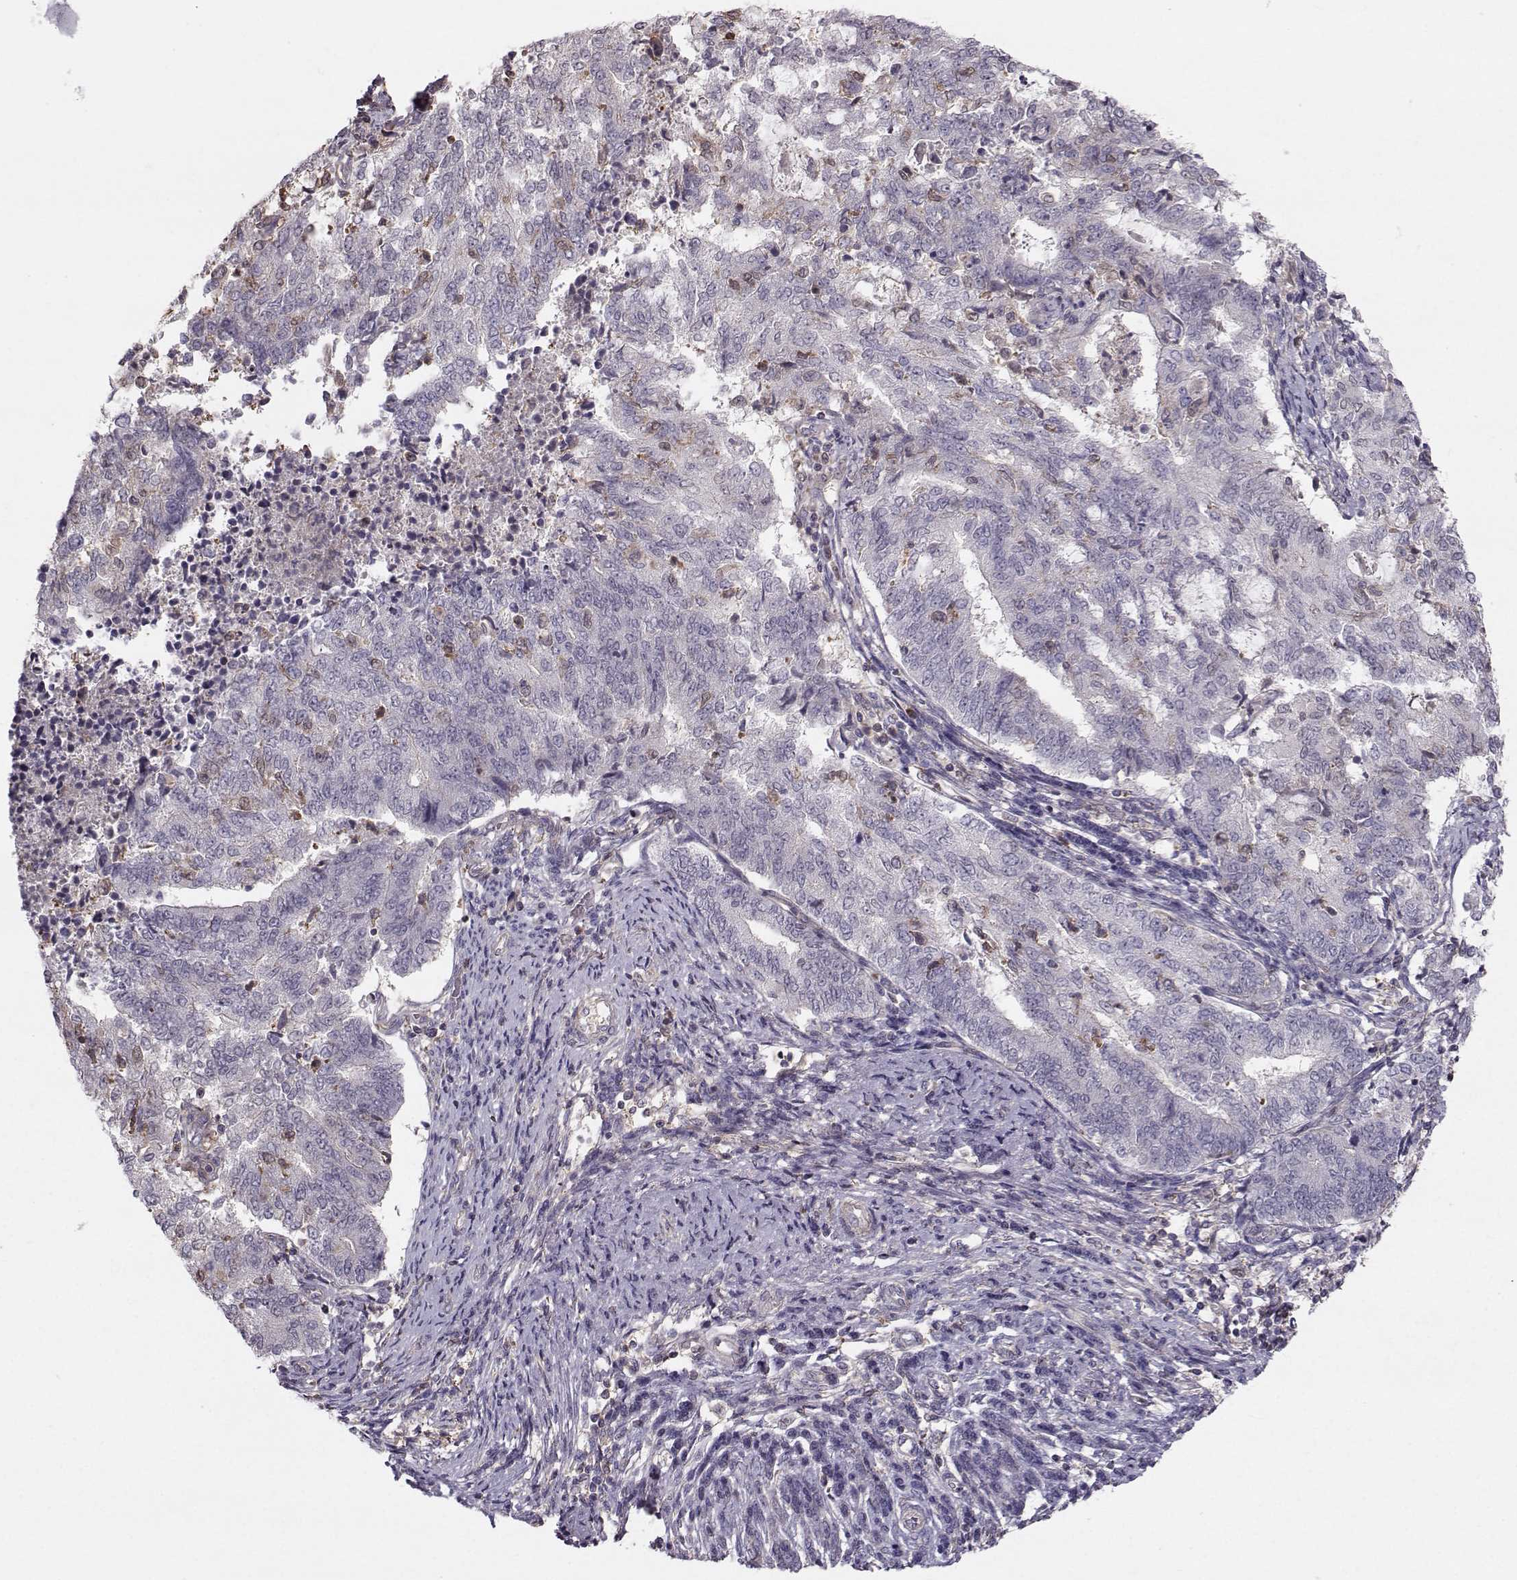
{"staining": {"intensity": "negative", "quantity": "none", "location": "none"}, "tissue": "endometrial cancer", "cell_type": "Tumor cells", "image_type": "cancer", "snomed": [{"axis": "morphology", "description": "Adenocarcinoma, NOS"}, {"axis": "topography", "description": "Endometrium"}], "caption": "Tumor cells are negative for brown protein staining in adenocarcinoma (endometrial).", "gene": "ASB16", "patient": {"sex": "female", "age": 65}}